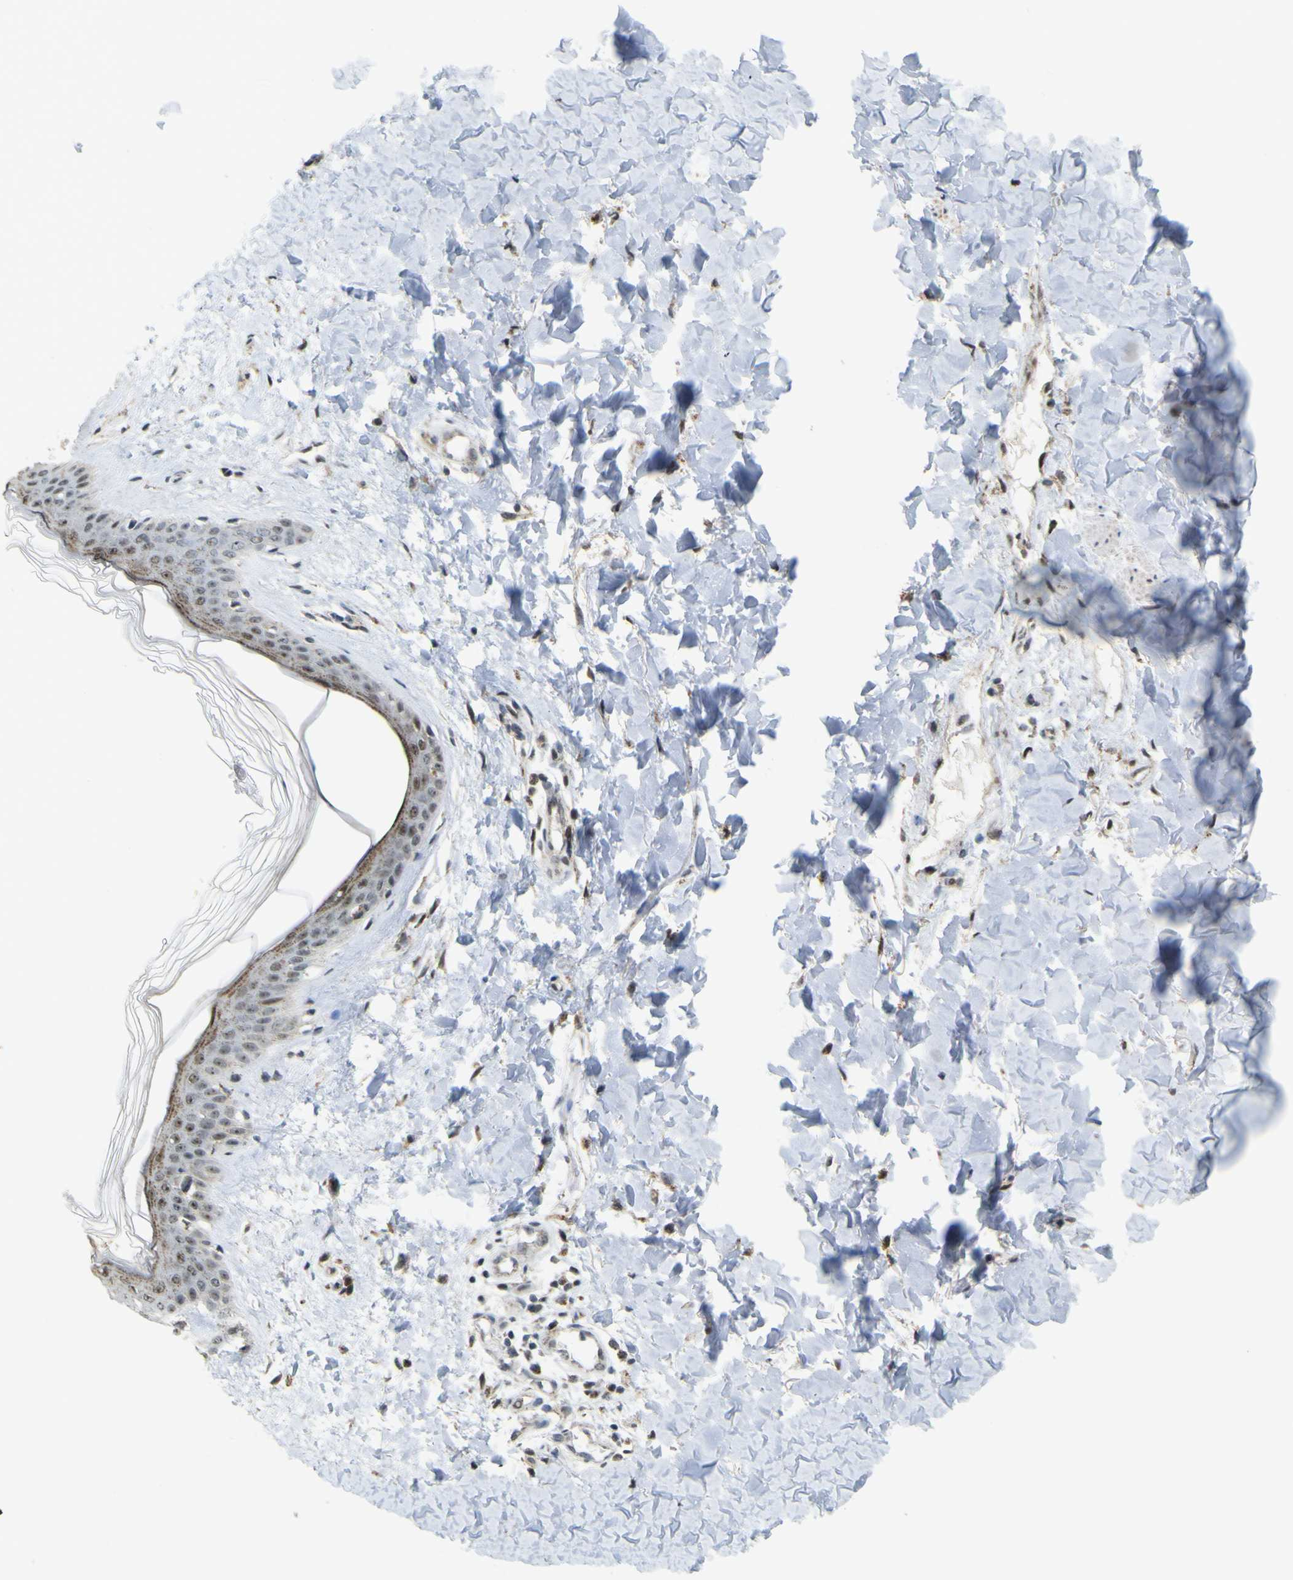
{"staining": {"intensity": "weak", "quantity": "25%-75%", "location": "cytoplasmic/membranous"}, "tissue": "skin", "cell_type": "Fibroblasts", "image_type": "normal", "snomed": [{"axis": "morphology", "description": "Normal tissue, NOS"}, {"axis": "topography", "description": "Skin"}], "caption": "Skin stained with a brown dye shows weak cytoplasmic/membranous positive positivity in approximately 25%-75% of fibroblasts.", "gene": "ACBD5", "patient": {"sex": "female", "age": 41}}